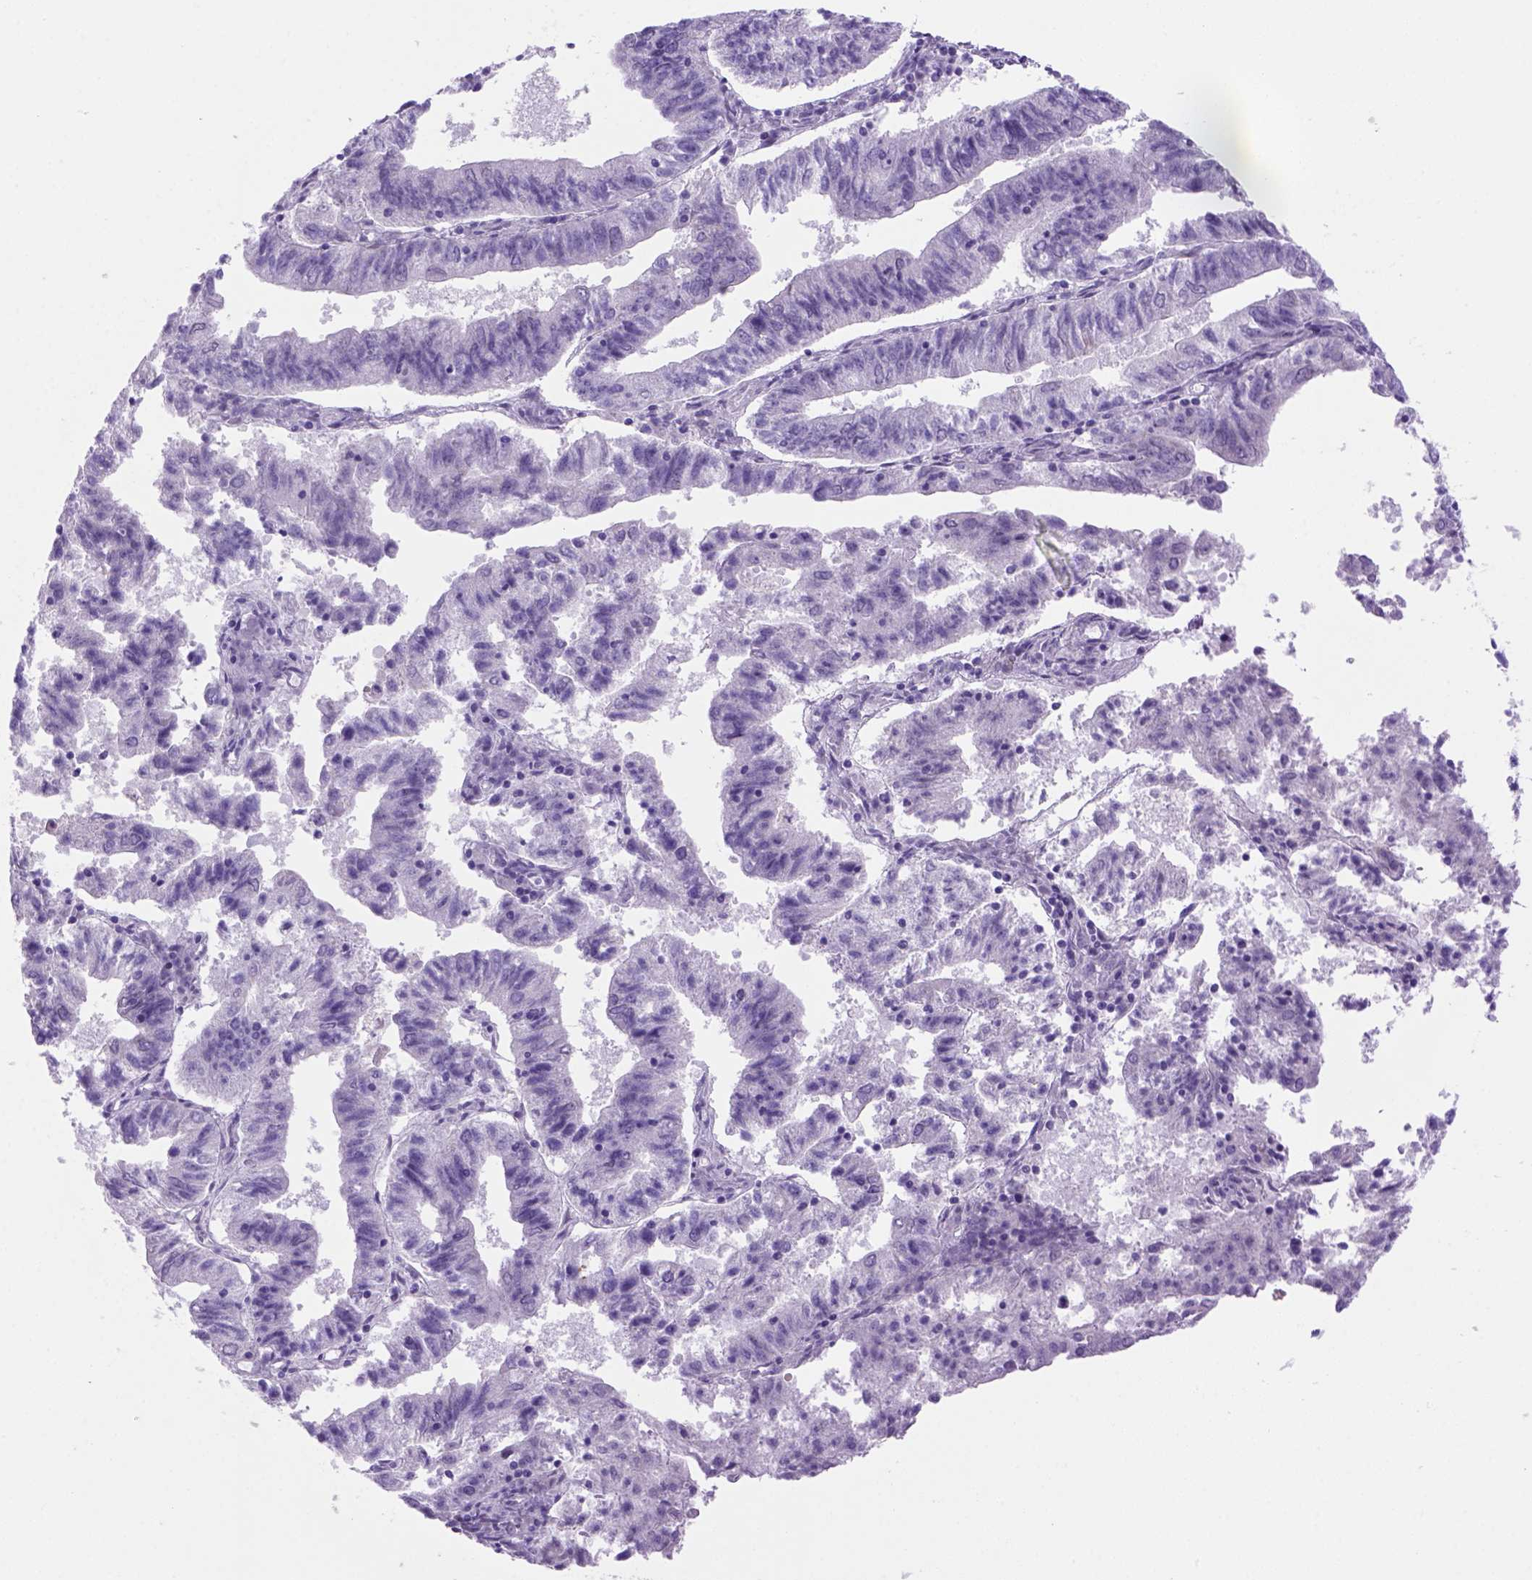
{"staining": {"intensity": "negative", "quantity": "none", "location": "none"}, "tissue": "endometrial cancer", "cell_type": "Tumor cells", "image_type": "cancer", "snomed": [{"axis": "morphology", "description": "Adenocarcinoma, NOS"}, {"axis": "topography", "description": "Endometrium"}], "caption": "A high-resolution image shows IHC staining of endometrial cancer, which reveals no significant positivity in tumor cells.", "gene": "DNAH11", "patient": {"sex": "female", "age": 82}}